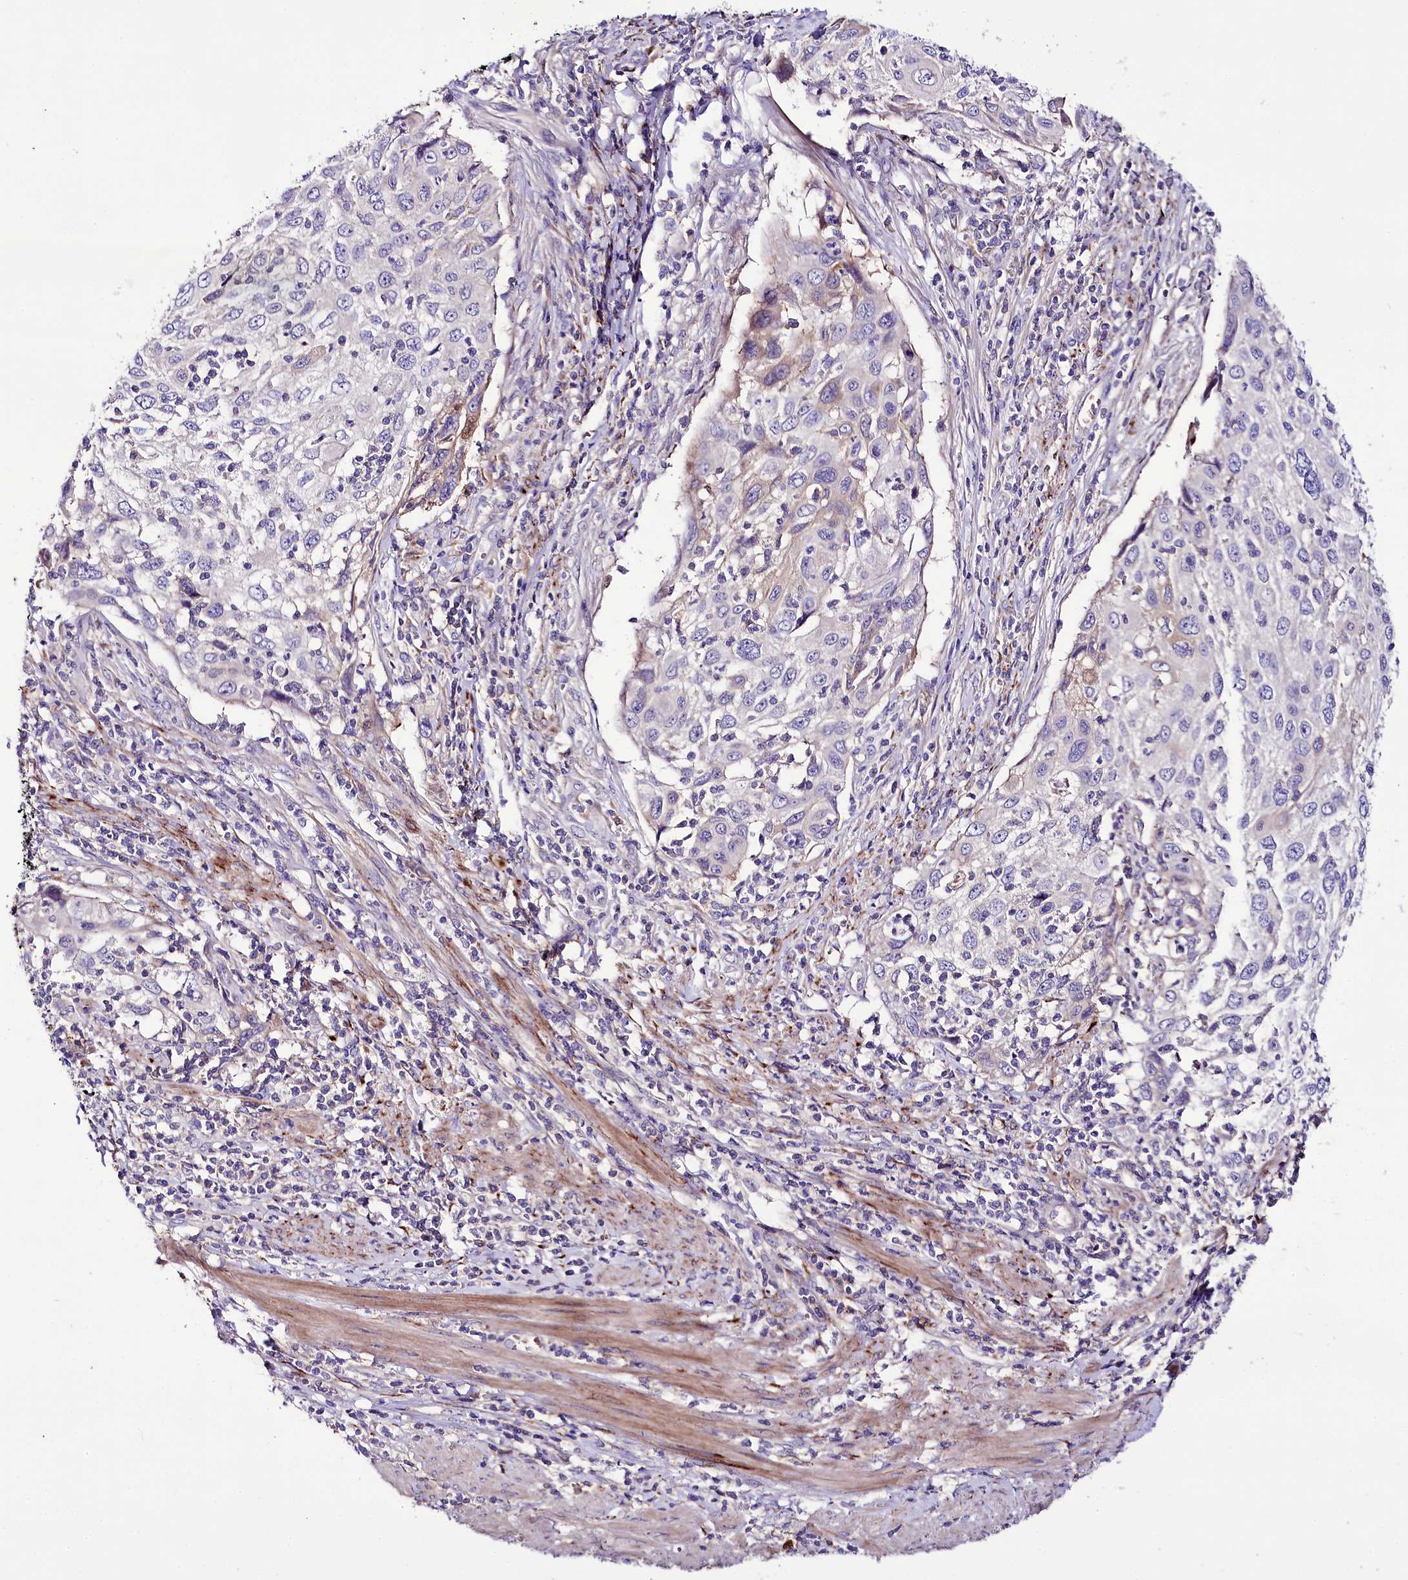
{"staining": {"intensity": "negative", "quantity": "none", "location": "none"}, "tissue": "cervical cancer", "cell_type": "Tumor cells", "image_type": "cancer", "snomed": [{"axis": "morphology", "description": "Squamous cell carcinoma, NOS"}, {"axis": "topography", "description": "Cervix"}], "caption": "Tumor cells are negative for protein expression in human squamous cell carcinoma (cervical).", "gene": "PPP1R32", "patient": {"sex": "female", "age": 70}}